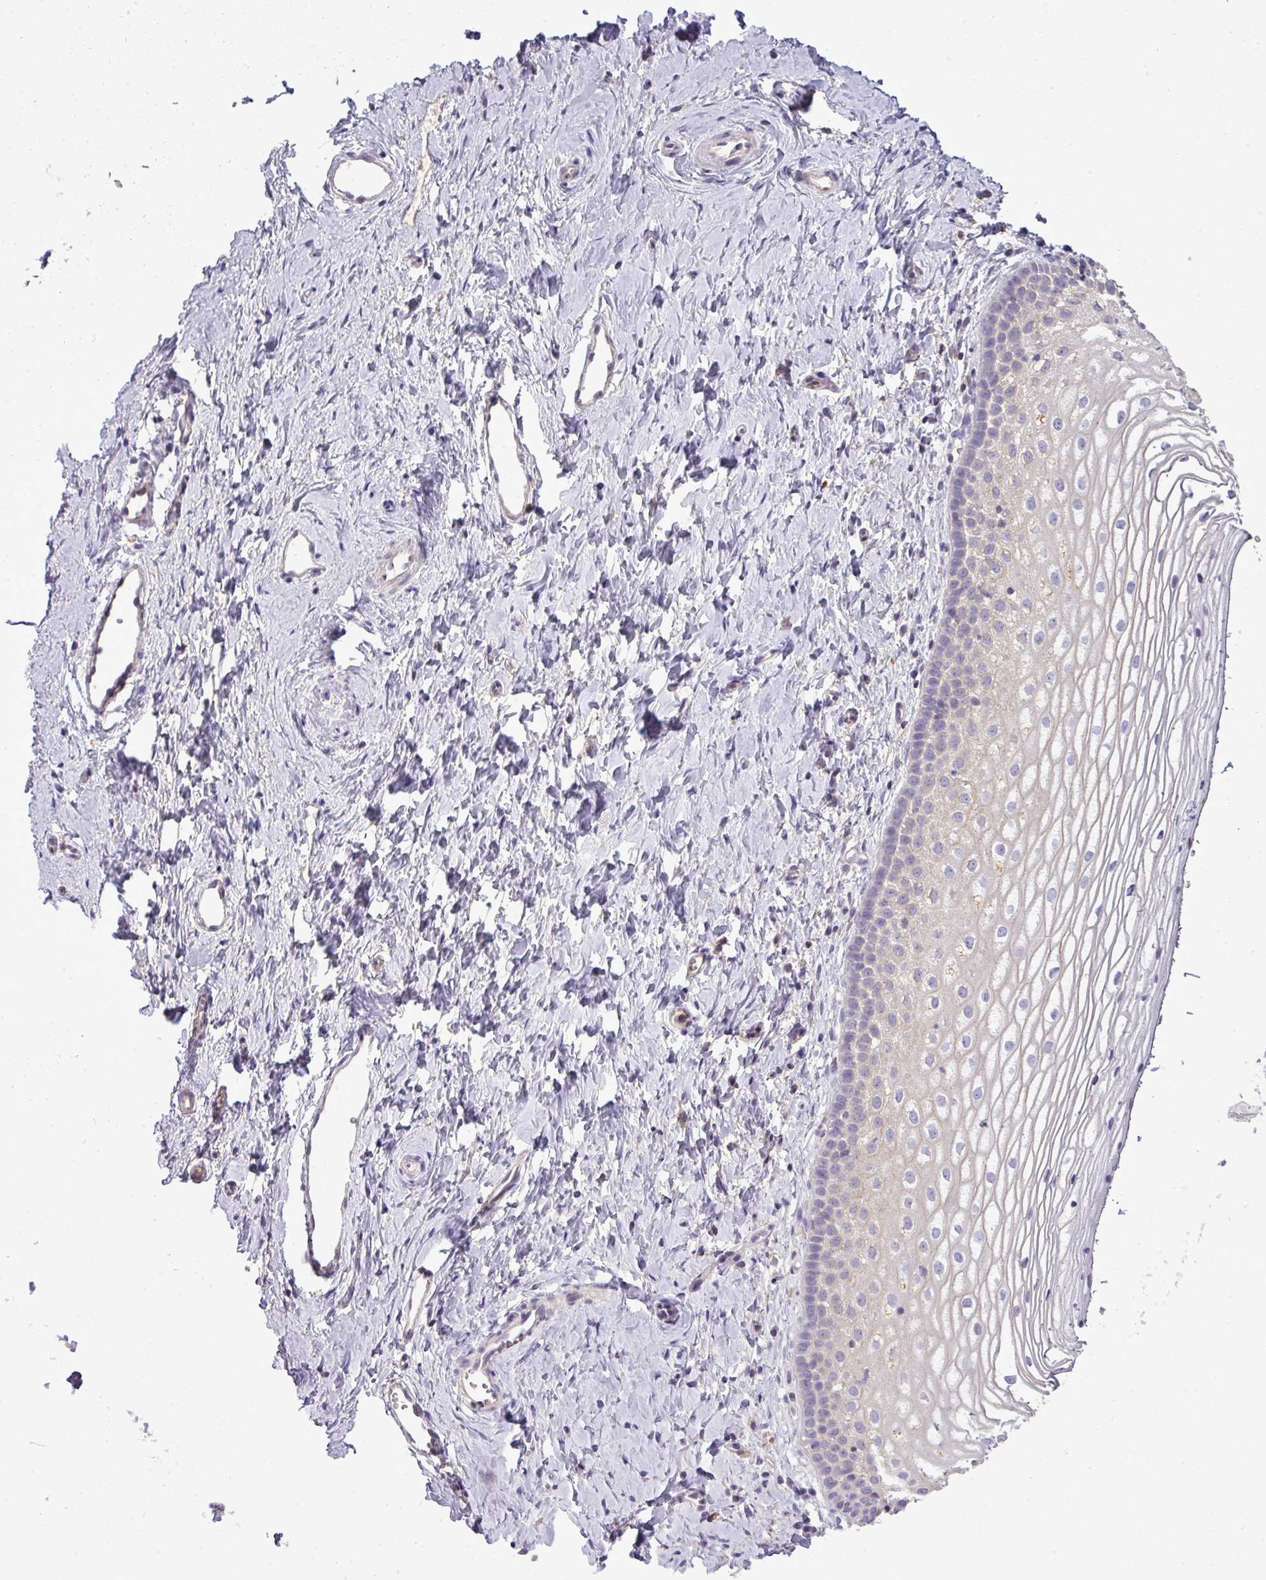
{"staining": {"intensity": "weak", "quantity": "<25%", "location": "cytoplasmic/membranous"}, "tissue": "vagina", "cell_type": "Squamous epithelial cells", "image_type": "normal", "snomed": [{"axis": "morphology", "description": "Normal tissue, NOS"}, {"axis": "topography", "description": "Vagina"}], "caption": "Immunohistochemical staining of unremarkable human vagina shows no significant staining in squamous epithelial cells.", "gene": "STAT5A", "patient": {"sex": "female", "age": 56}}